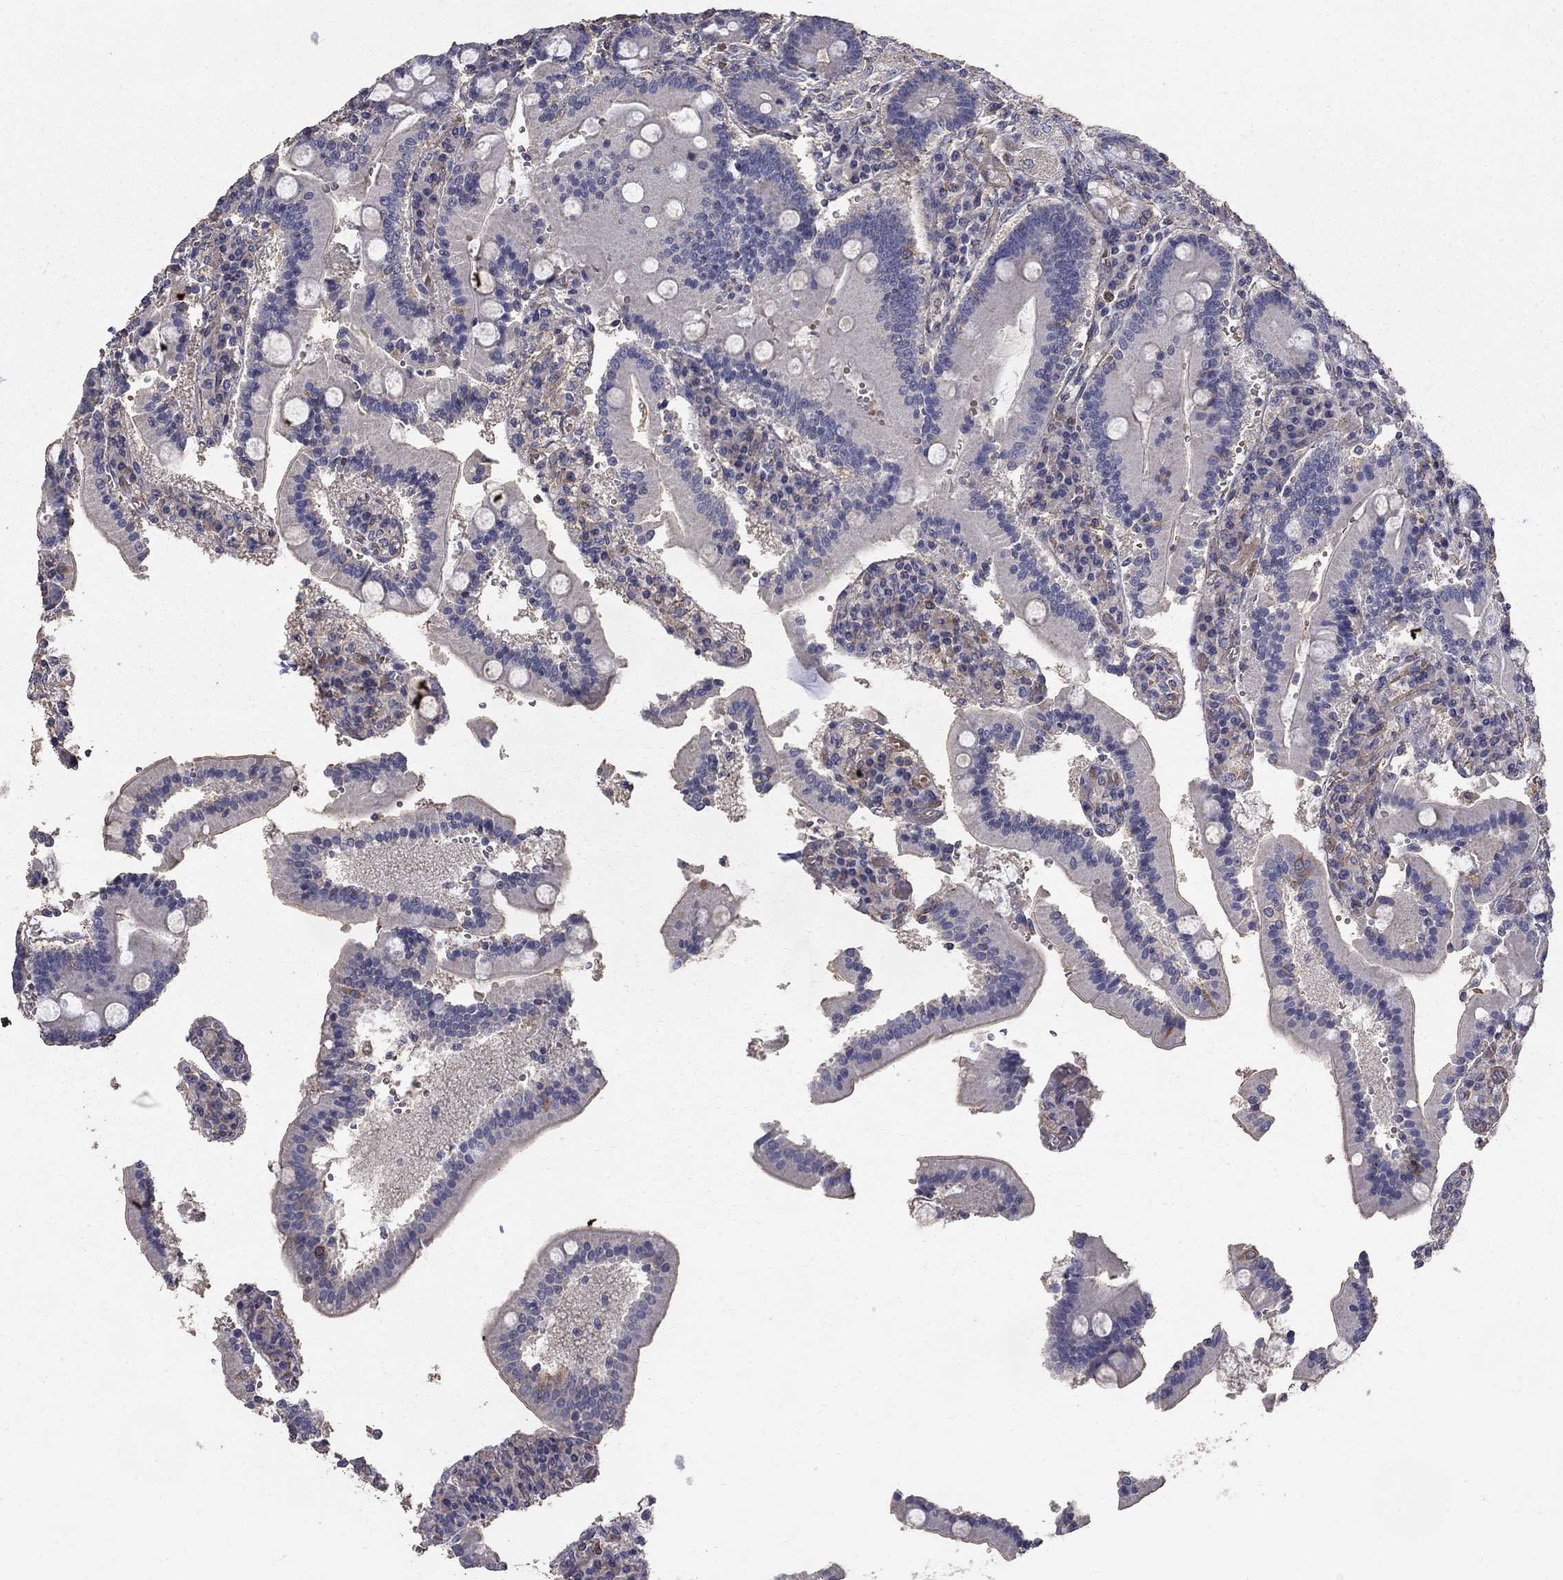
{"staining": {"intensity": "weak", "quantity": "<25%", "location": "cytoplasmic/membranous"}, "tissue": "duodenum", "cell_type": "Glandular cells", "image_type": "normal", "snomed": [{"axis": "morphology", "description": "Normal tissue, NOS"}, {"axis": "topography", "description": "Duodenum"}], "caption": "Immunohistochemistry histopathology image of unremarkable duodenum: duodenum stained with DAB (3,3'-diaminobenzidine) demonstrates no significant protein positivity in glandular cells.", "gene": "MPP2", "patient": {"sex": "female", "age": 62}}